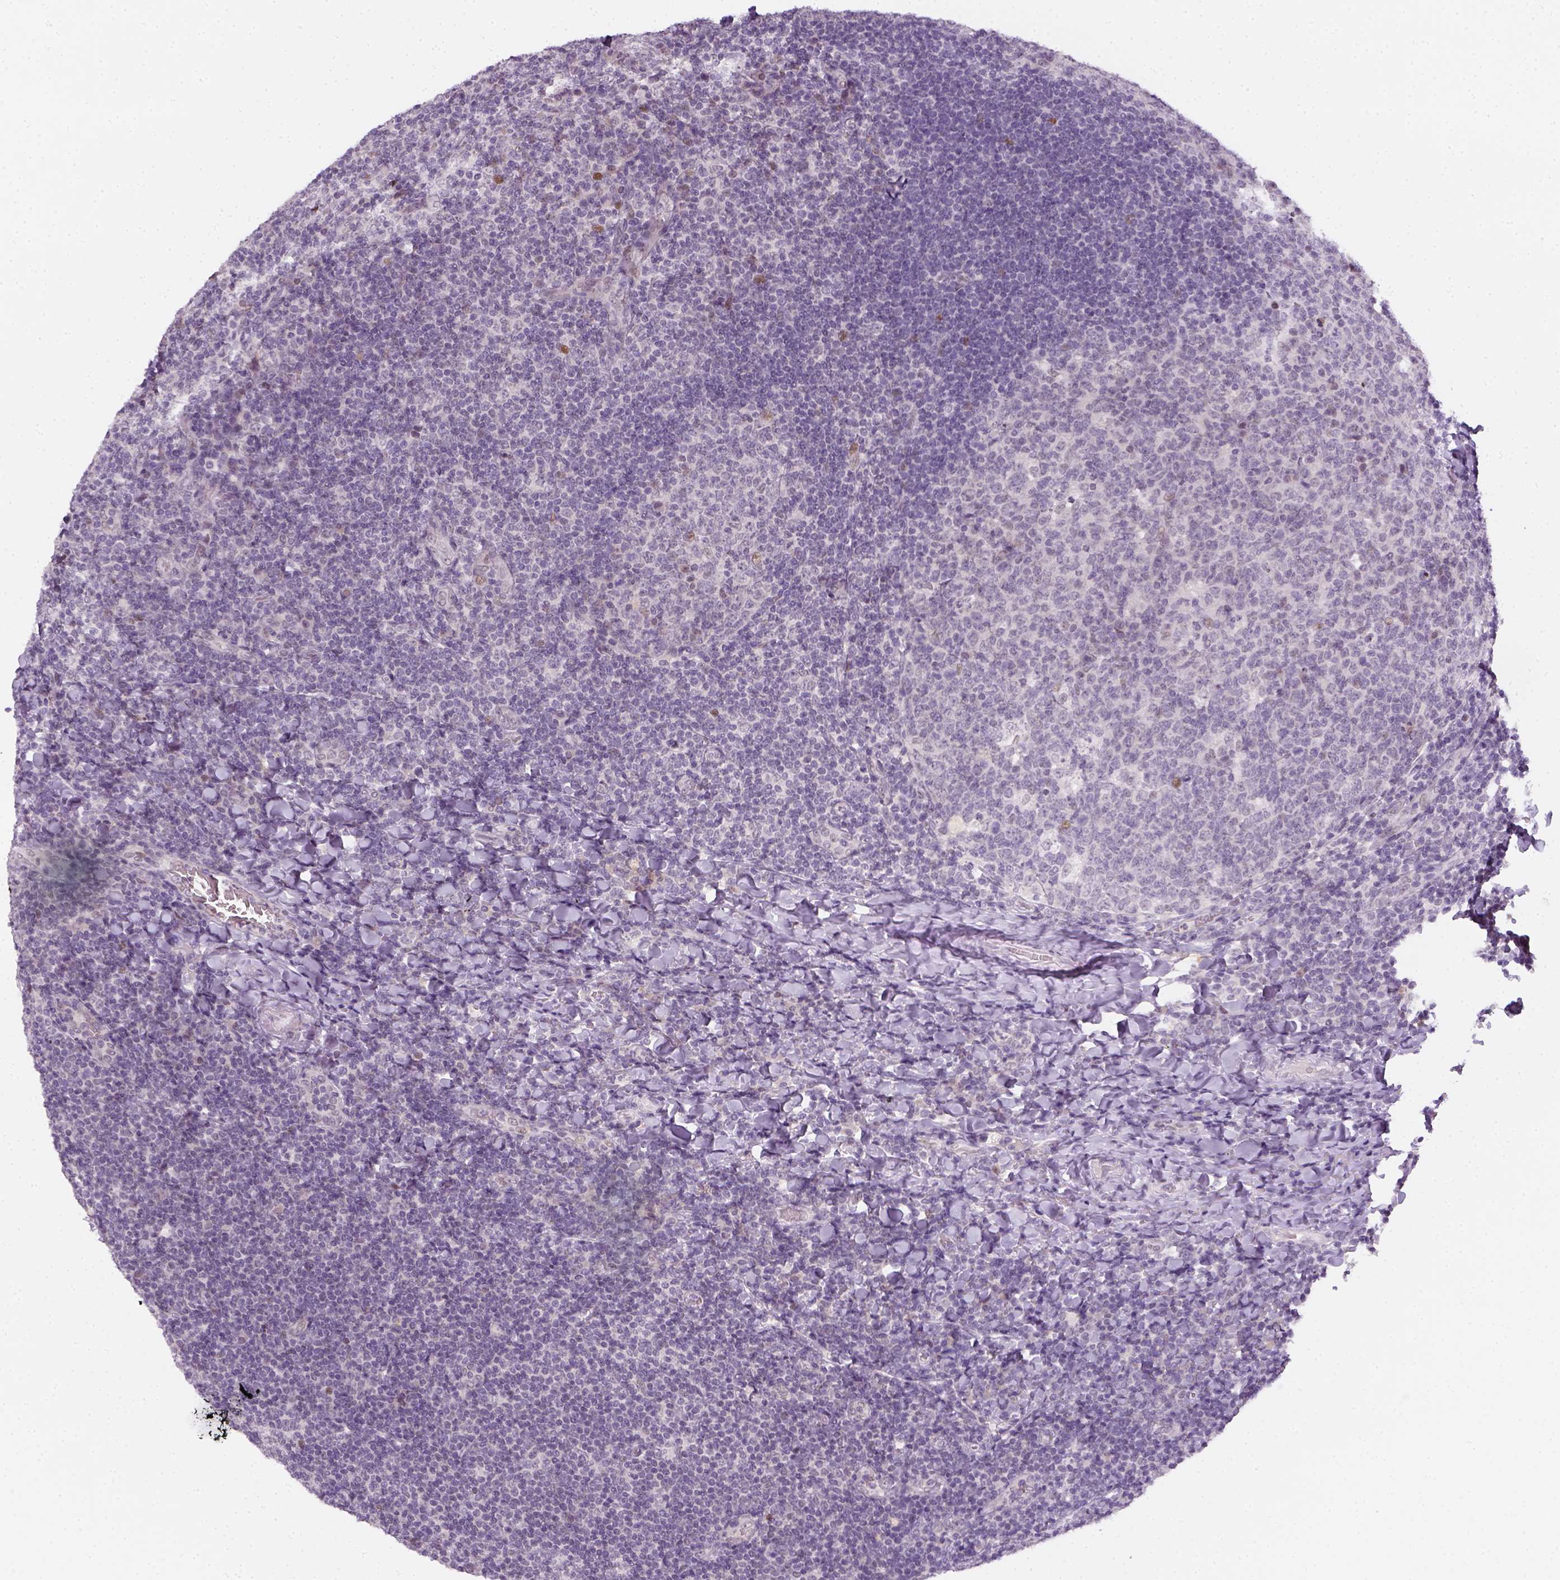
{"staining": {"intensity": "negative", "quantity": "none", "location": "none"}, "tissue": "tonsil", "cell_type": "Germinal center cells", "image_type": "normal", "snomed": [{"axis": "morphology", "description": "Normal tissue, NOS"}, {"axis": "topography", "description": "Tonsil"}], "caption": "Immunohistochemistry (IHC) histopathology image of normal tonsil stained for a protein (brown), which displays no staining in germinal center cells.", "gene": "MAGEB3", "patient": {"sex": "male", "age": 17}}